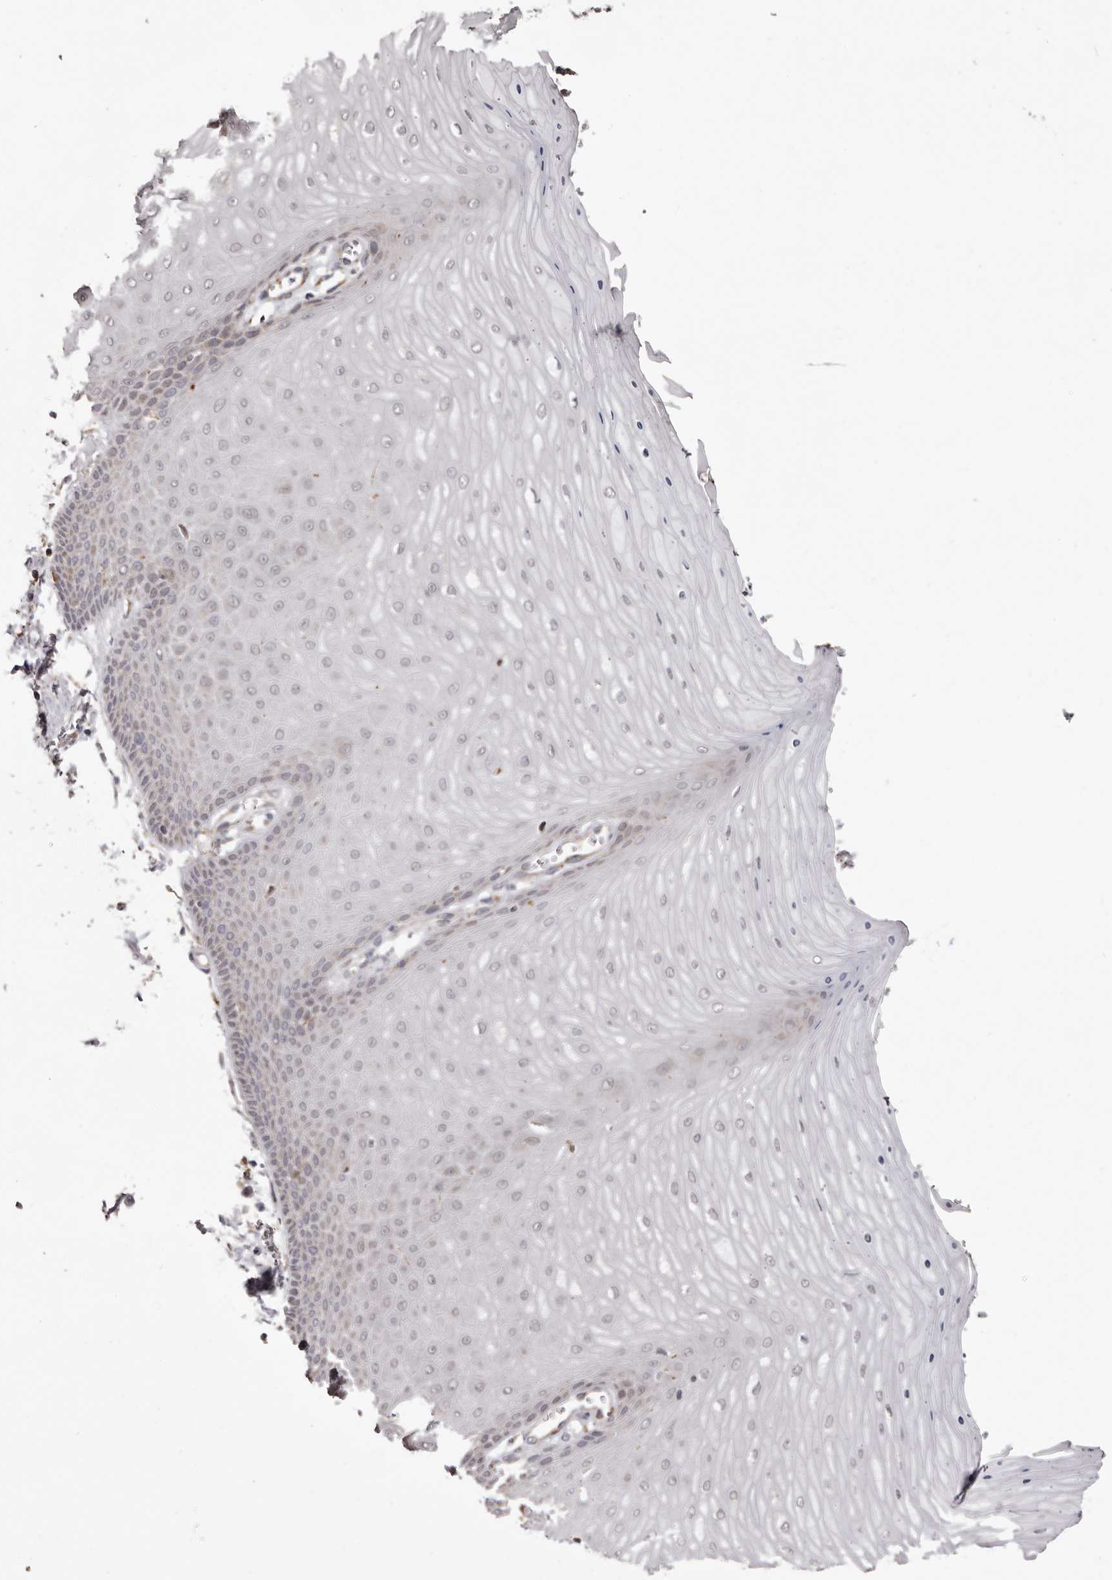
{"staining": {"intensity": "moderate", "quantity": ">75%", "location": "cytoplasmic/membranous"}, "tissue": "cervix", "cell_type": "Glandular cells", "image_type": "normal", "snomed": [{"axis": "morphology", "description": "Normal tissue, NOS"}, {"axis": "topography", "description": "Cervix"}], "caption": "Cervix stained with DAB (3,3'-diaminobenzidine) immunohistochemistry (IHC) demonstrates medium levels of moderate cytoplasmic/membranous expression in approximately >75% of glandular cells. (DAB (3,3'-diaminobenzidine) = brown stain, brightfield microscopy at high magnification).", "gene": "PIGX", "patient": {"sex": "female", "age": 55}}